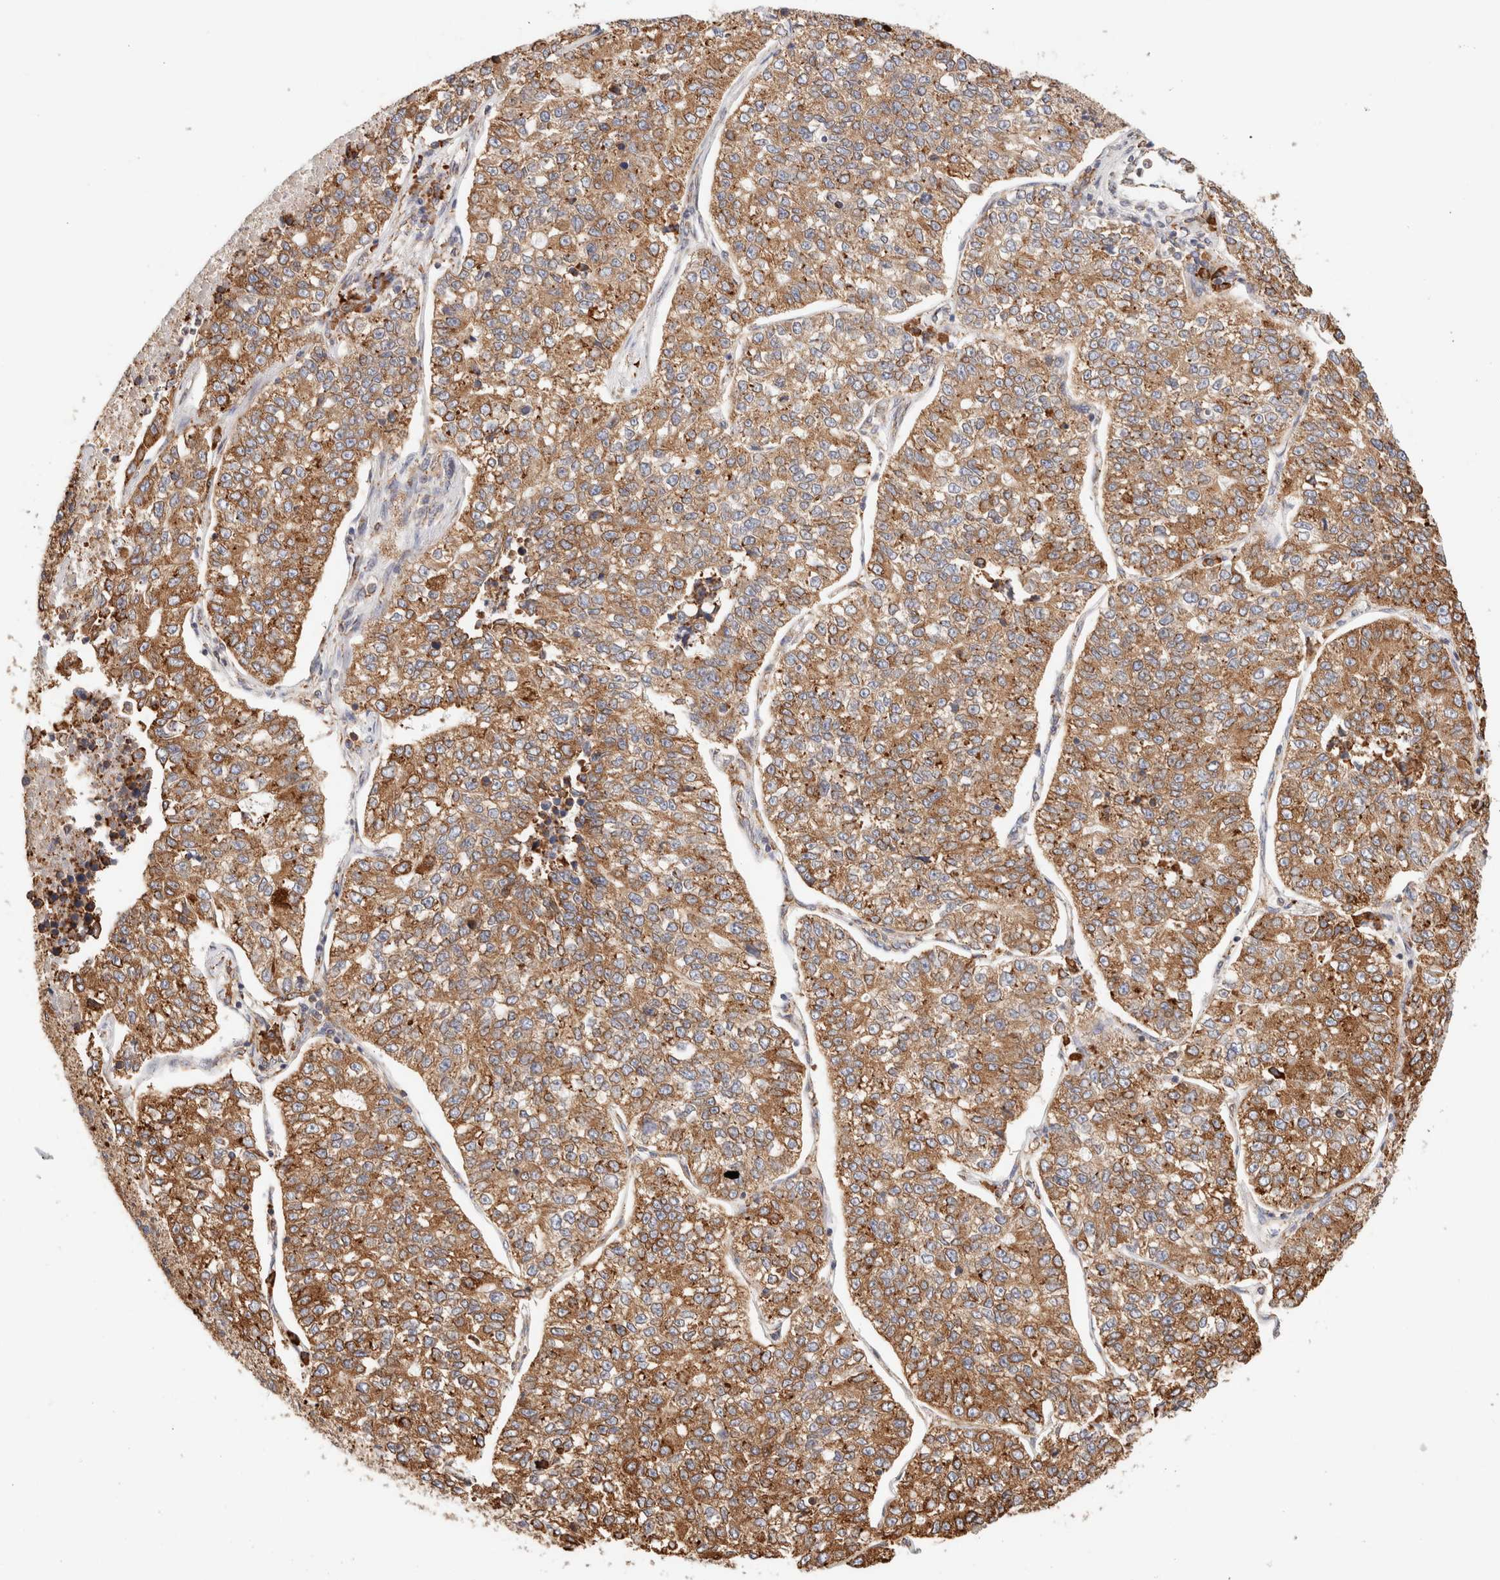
{"staining": {"intensity": "moderate", "quantity": ">75%", "location": "cytoplasmic/membranous"}, "tissue": "lung cancer", "cell_type": "Tumor cells", "image_type": "cancer", "snomed": [{"axis": "morphology", "description": "Adenocarcinoma, NOS"}, {"axis": "topography", "description": "Lung"}], "caption": "An image of lung cancer stained for a protein exhibits moderate cytoplasmic/membranous brown staining in tumor cells. Nuclei are stained in blue.", "gene": "FER", "patient": {"sex": "male", "age": 49}}